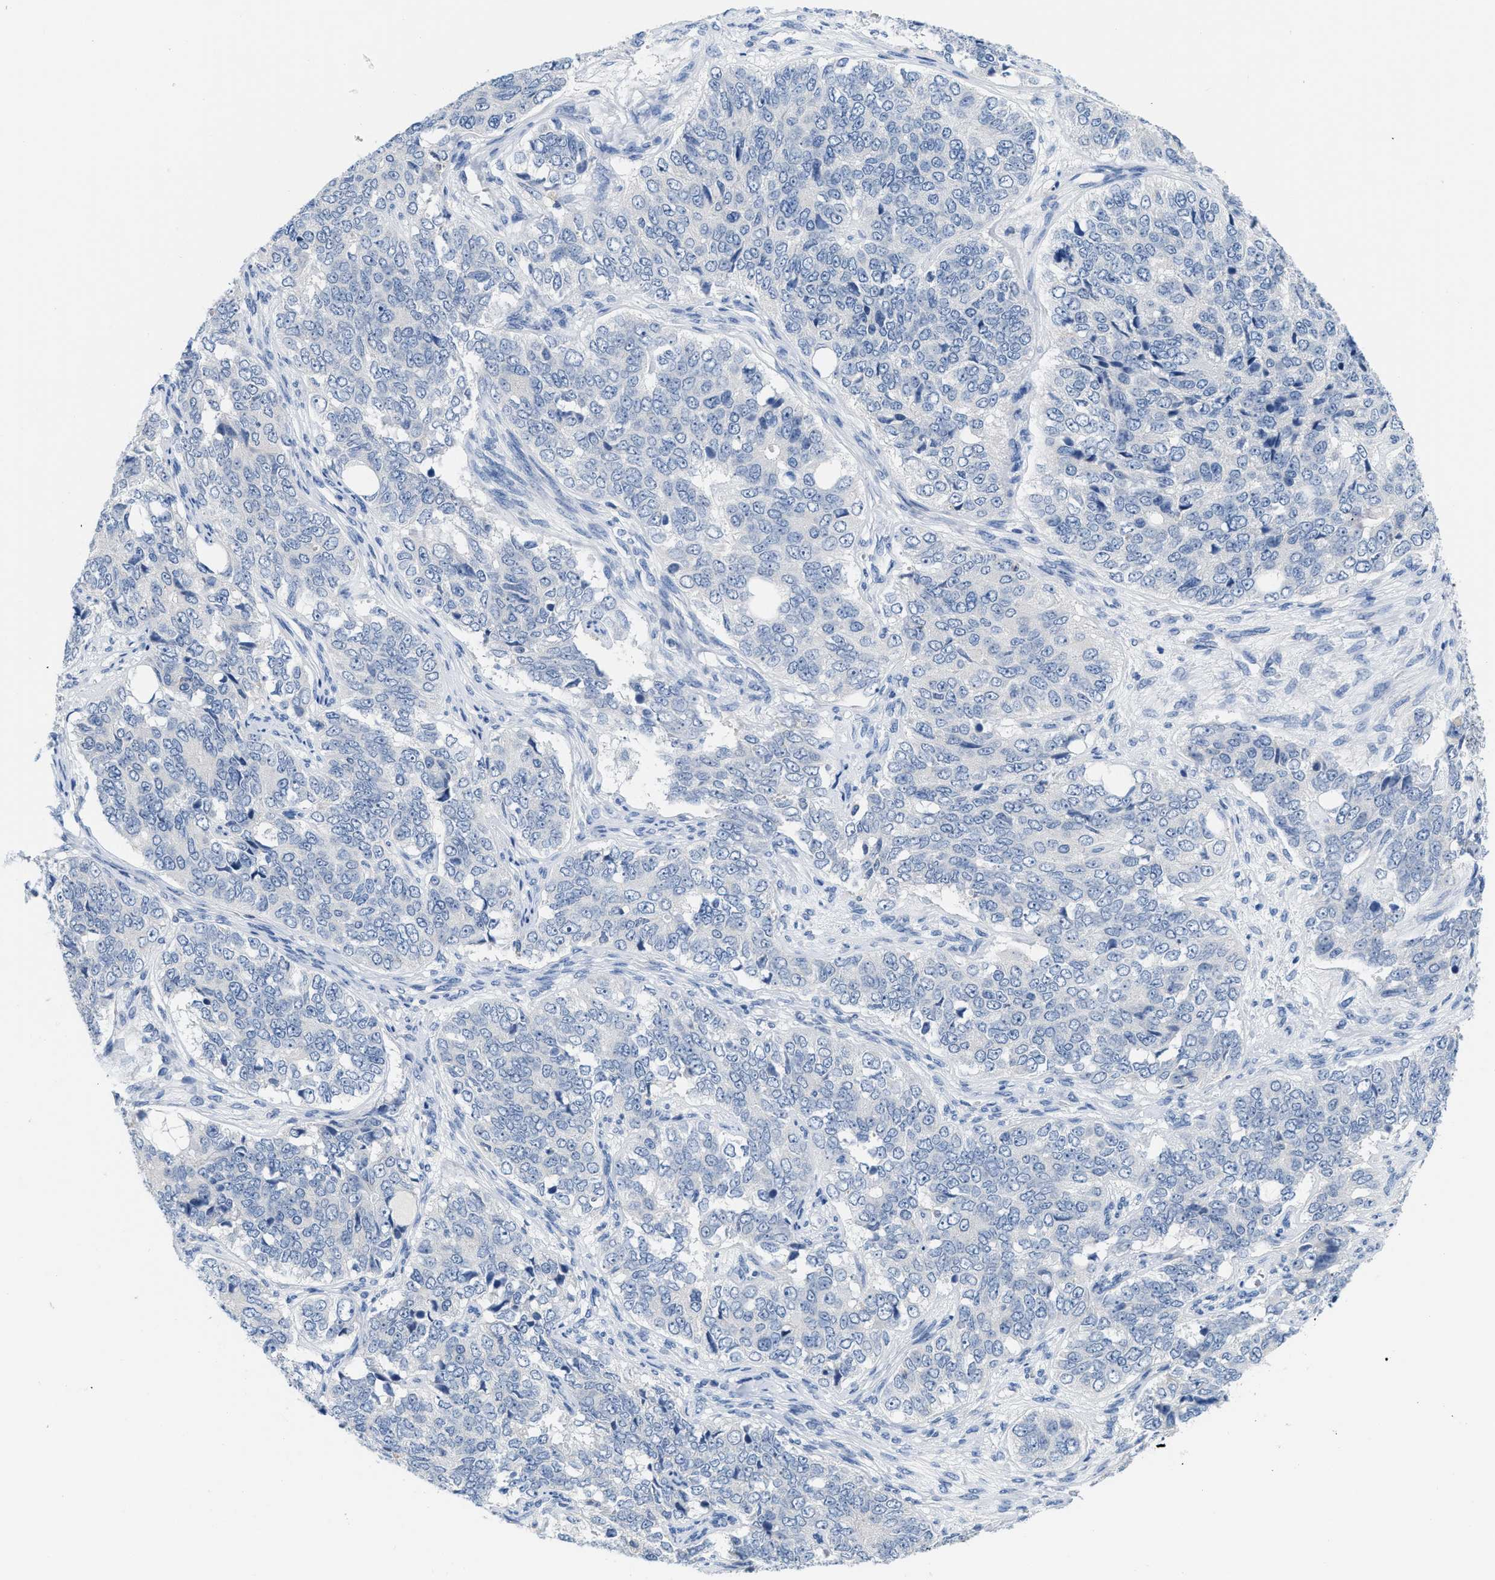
{"staining": {"intensity": "negative", "quantity": "none", "location": "none"}, "tissue": "ovarian cancer", "cell_type": "Tumor cells", "image_type": "cancer", "snomed": [{"axis": "morphology", "description": "Carcinoma, endometroid"}, {"axis": "topography", "description": "Ovary"}], "caption": "Tumor cells are negative for protein expression in human endometroid carcinoma (ovarian).", "gene": "PYY", "patient": {"sex": "female", "age": 51}}